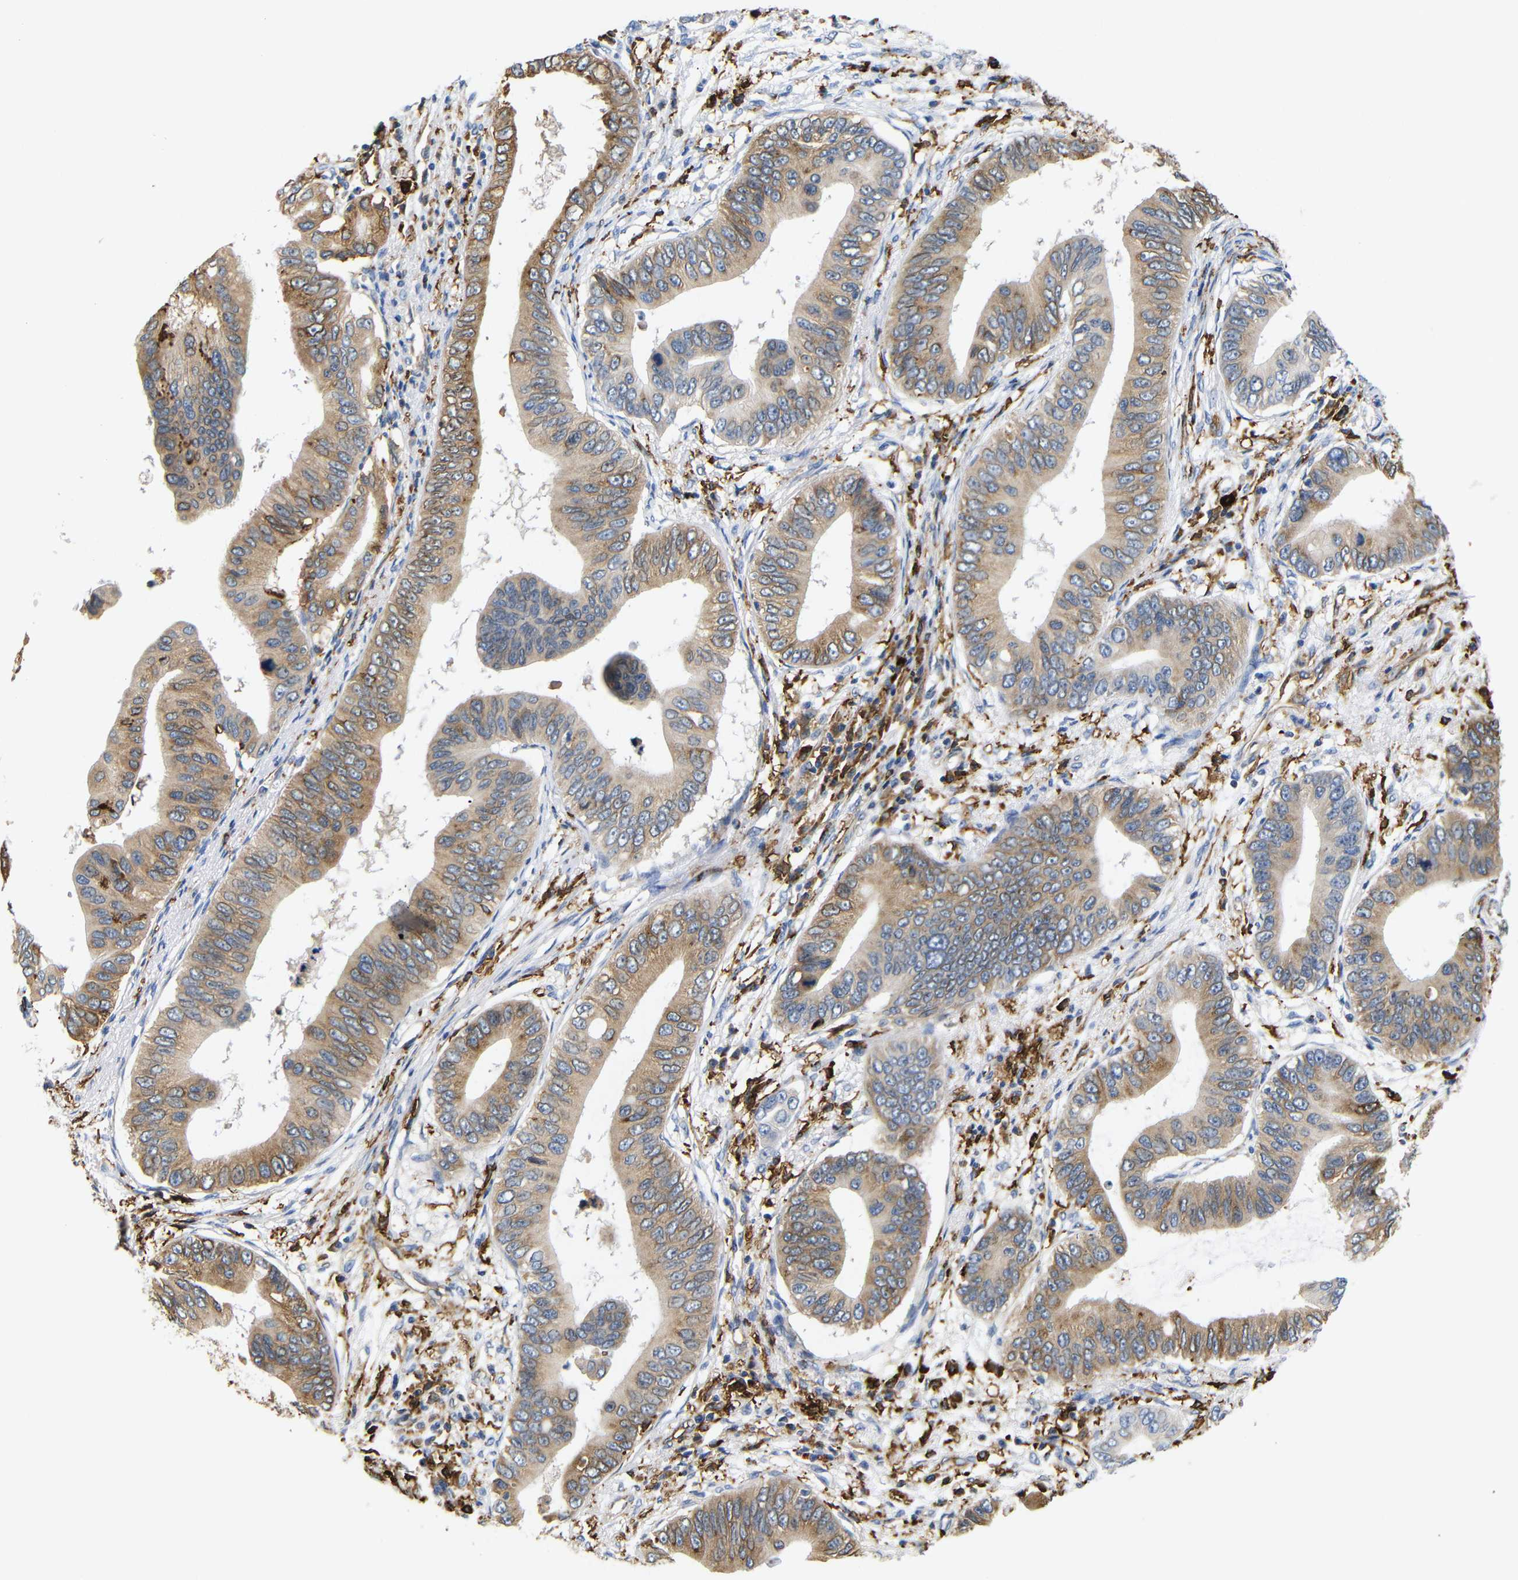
{"staining": {"intensity": "moderate", "quantity": ">75%", "location": "cytoplasmic/membranous"}, "tissue": "pancreatic cancer", "cell_type": "Tumor cells", "image_type": "cancer", "snomed": [{"axis": "morphology", "description": "Adenocarcinoma, NOS"}, {"axis": "topography", "description": "Pancreas"}], "caption": "This photomicrograph exhibits IHC staining of pancreatic cancer, with medium moderate cytoplasmic/membranous expression in approximately >75% of tumor cells.", "gene": "HLA-DQB1", "patient": {"sex": "male", "age": 77}}